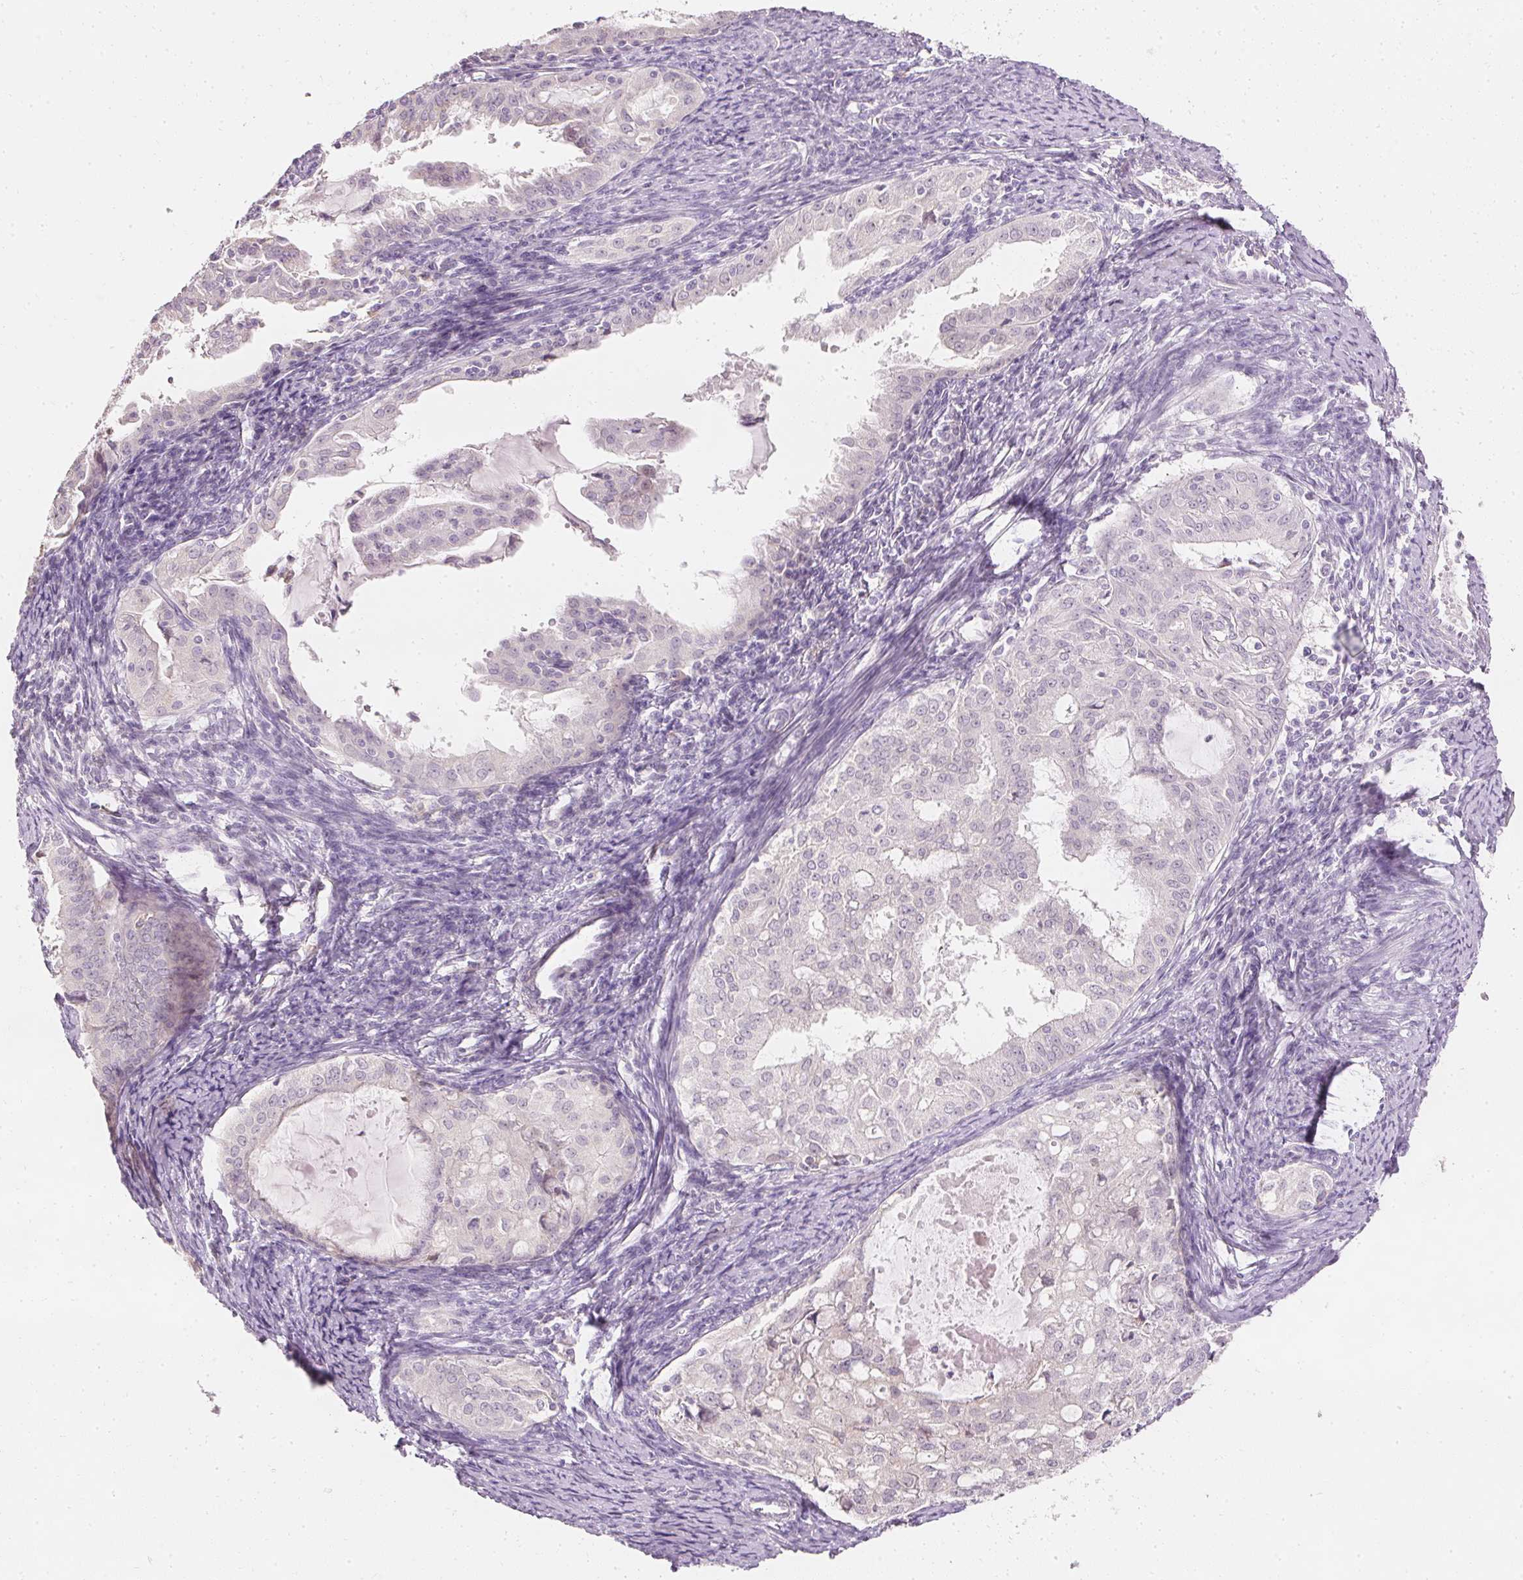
{"staining": {"intensity": "negative", "quantity": "none", "location": "none"}, "tissue": "endometrial cancer", "cell_type": "Tumor cells", "image_type": "cancer", "snomed": [{"axis": "morphology", "description": "Adenocarcinoma, NOS"}, {"axis": "topography", "description": "Endometrium"}], "caption": "High power microscopy photomicrograph of an immunohistochemistry (IHC) micrograph of adenocarcinoma (endometrial), revealing no significant expression in tumor cells.", "gene": "ELAVL3", "patient": {"sex": "female", "age": 70}}